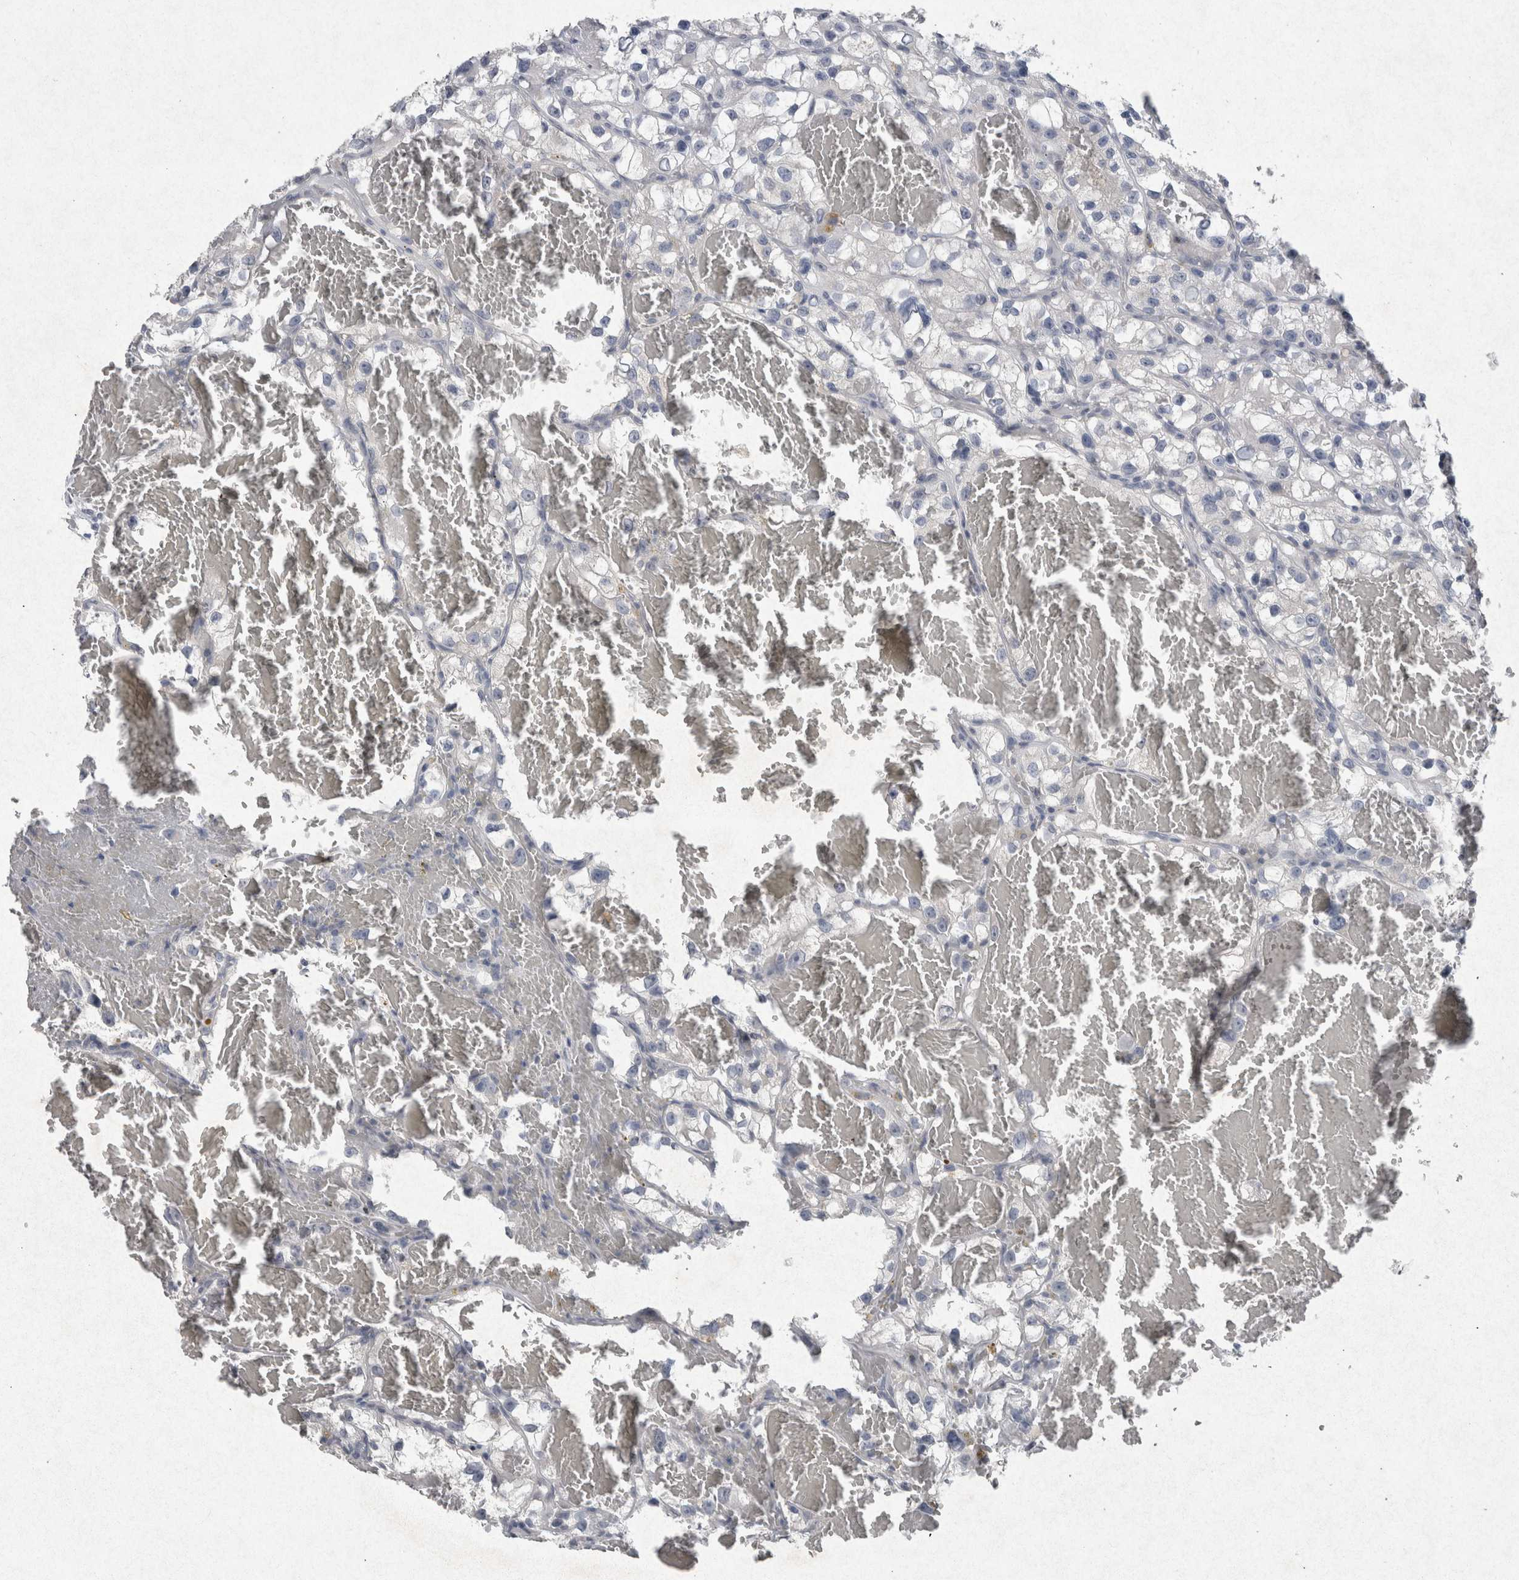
{"staining": {"intensity": "negative", "quantity": "none", "location": "none"}, "tissue": "renal cancer", "cell_type": "Tumor cells", "image_type": "cancer", "snomed": [{"axis": "morphology", "description": "Adenocarcinoma, NOS"}, {"axis": "topography", "description": "Kidney"}], "caption": "Renal cancer (adenocarcinoma) stained for a protein using immunohistochemistry displays no staining tumor cells.", "gene": "PDX1", "patient": {"sex": "female", "age": 57}}